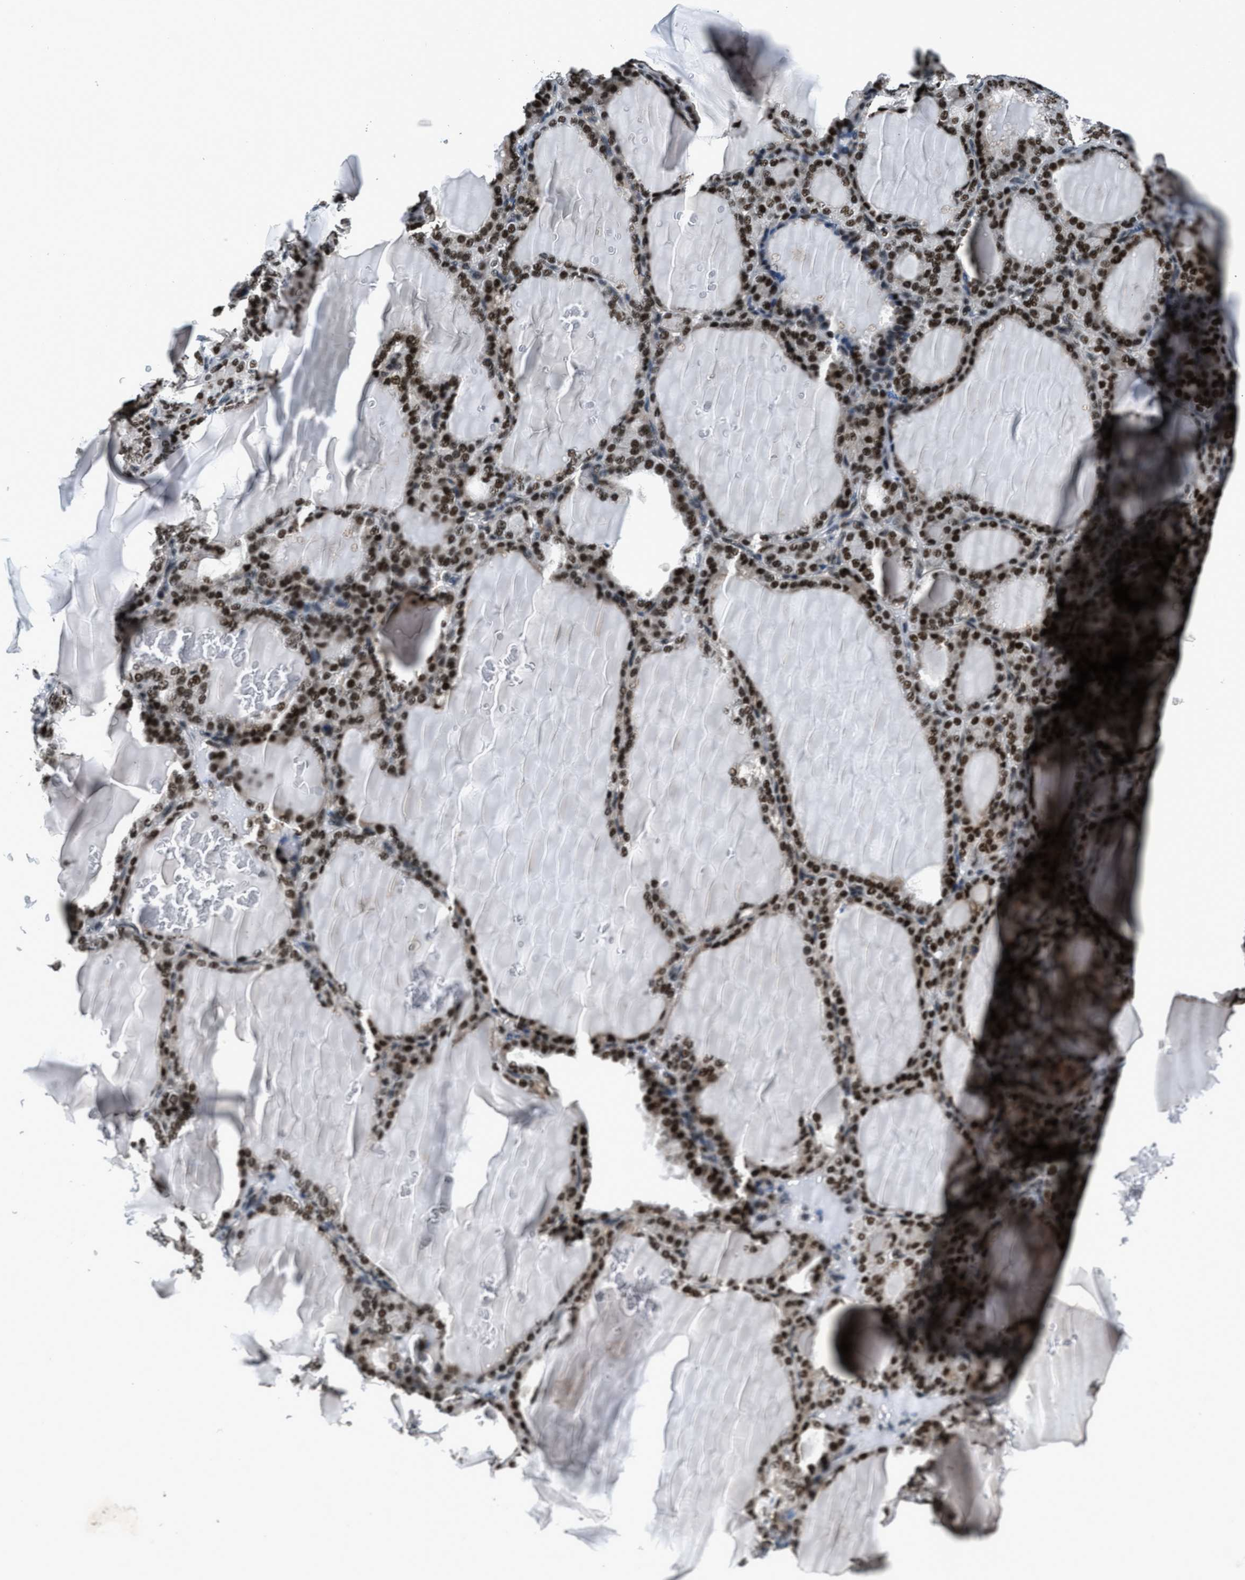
{"staining": {"intensity": "strong", "quantity": ">75%", "location": "nuclear"}, "tissue": "thyroid gland", "cell_type": "Glandular cells", "image_type": "normal", "snomed": [{"axis": "morphology", "description": "Normal tissue, NOS"}, {"axis": "topography", "description": "Thyroid gland"}], "caption": "Strong nuclear protein expression is present in about >75% of glandular cells in thyroid gland.", "gene": "KDM3B", "patient": {"sex": "female", "age": 28}}